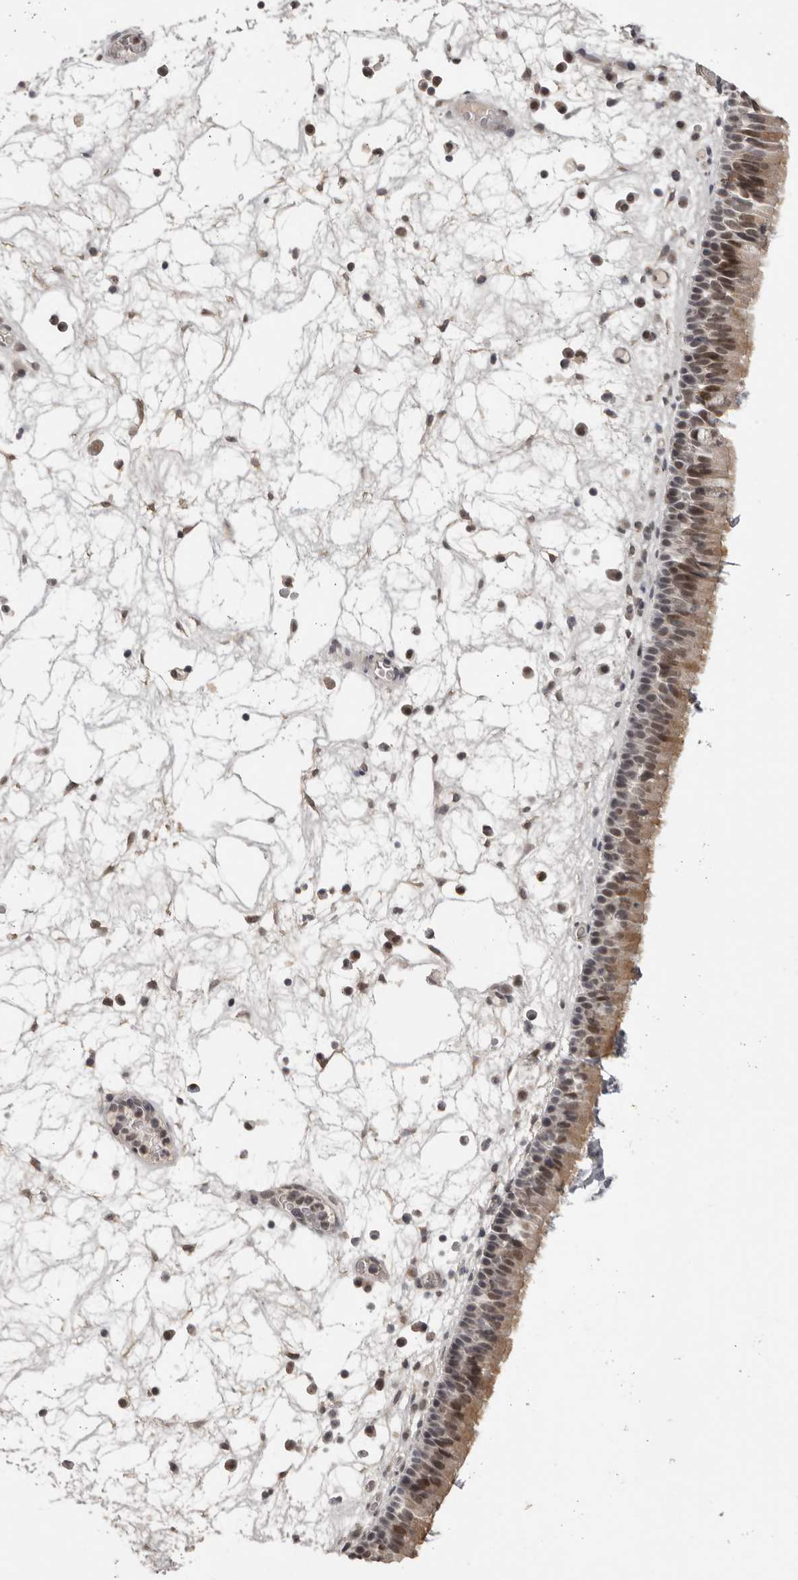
{"staining": {"intensity": "moderate", "quantity": ">75%", "location": "cytoplasmic/membranous,nuclear"}, "tissue": "nasopharynx", "cell_type": "Respiratory epithelial cells", "image_type": "normal", "snomed": [{"axis": "morphology", "description": "Normal tissue, NOS"}, {"axis": "morphology", "description": "Inflammation, NOS"}, {"axis": "morphology", "description": "Malignant melanoma, Metastatic site"}, {"axis": "topography", "description": "Nasopharynx"}], "caption": "An immunohistochemistry (IHC) photomicrograph of unremarkable tissue is shown. Protein staining in brown labels moderate cytoplasmic/membranous,nuclear positivity in nasopharynx within respiratory epithelial cells.", "gene": "SRCAP", "patient": {"sex": "male", "age": 70}}